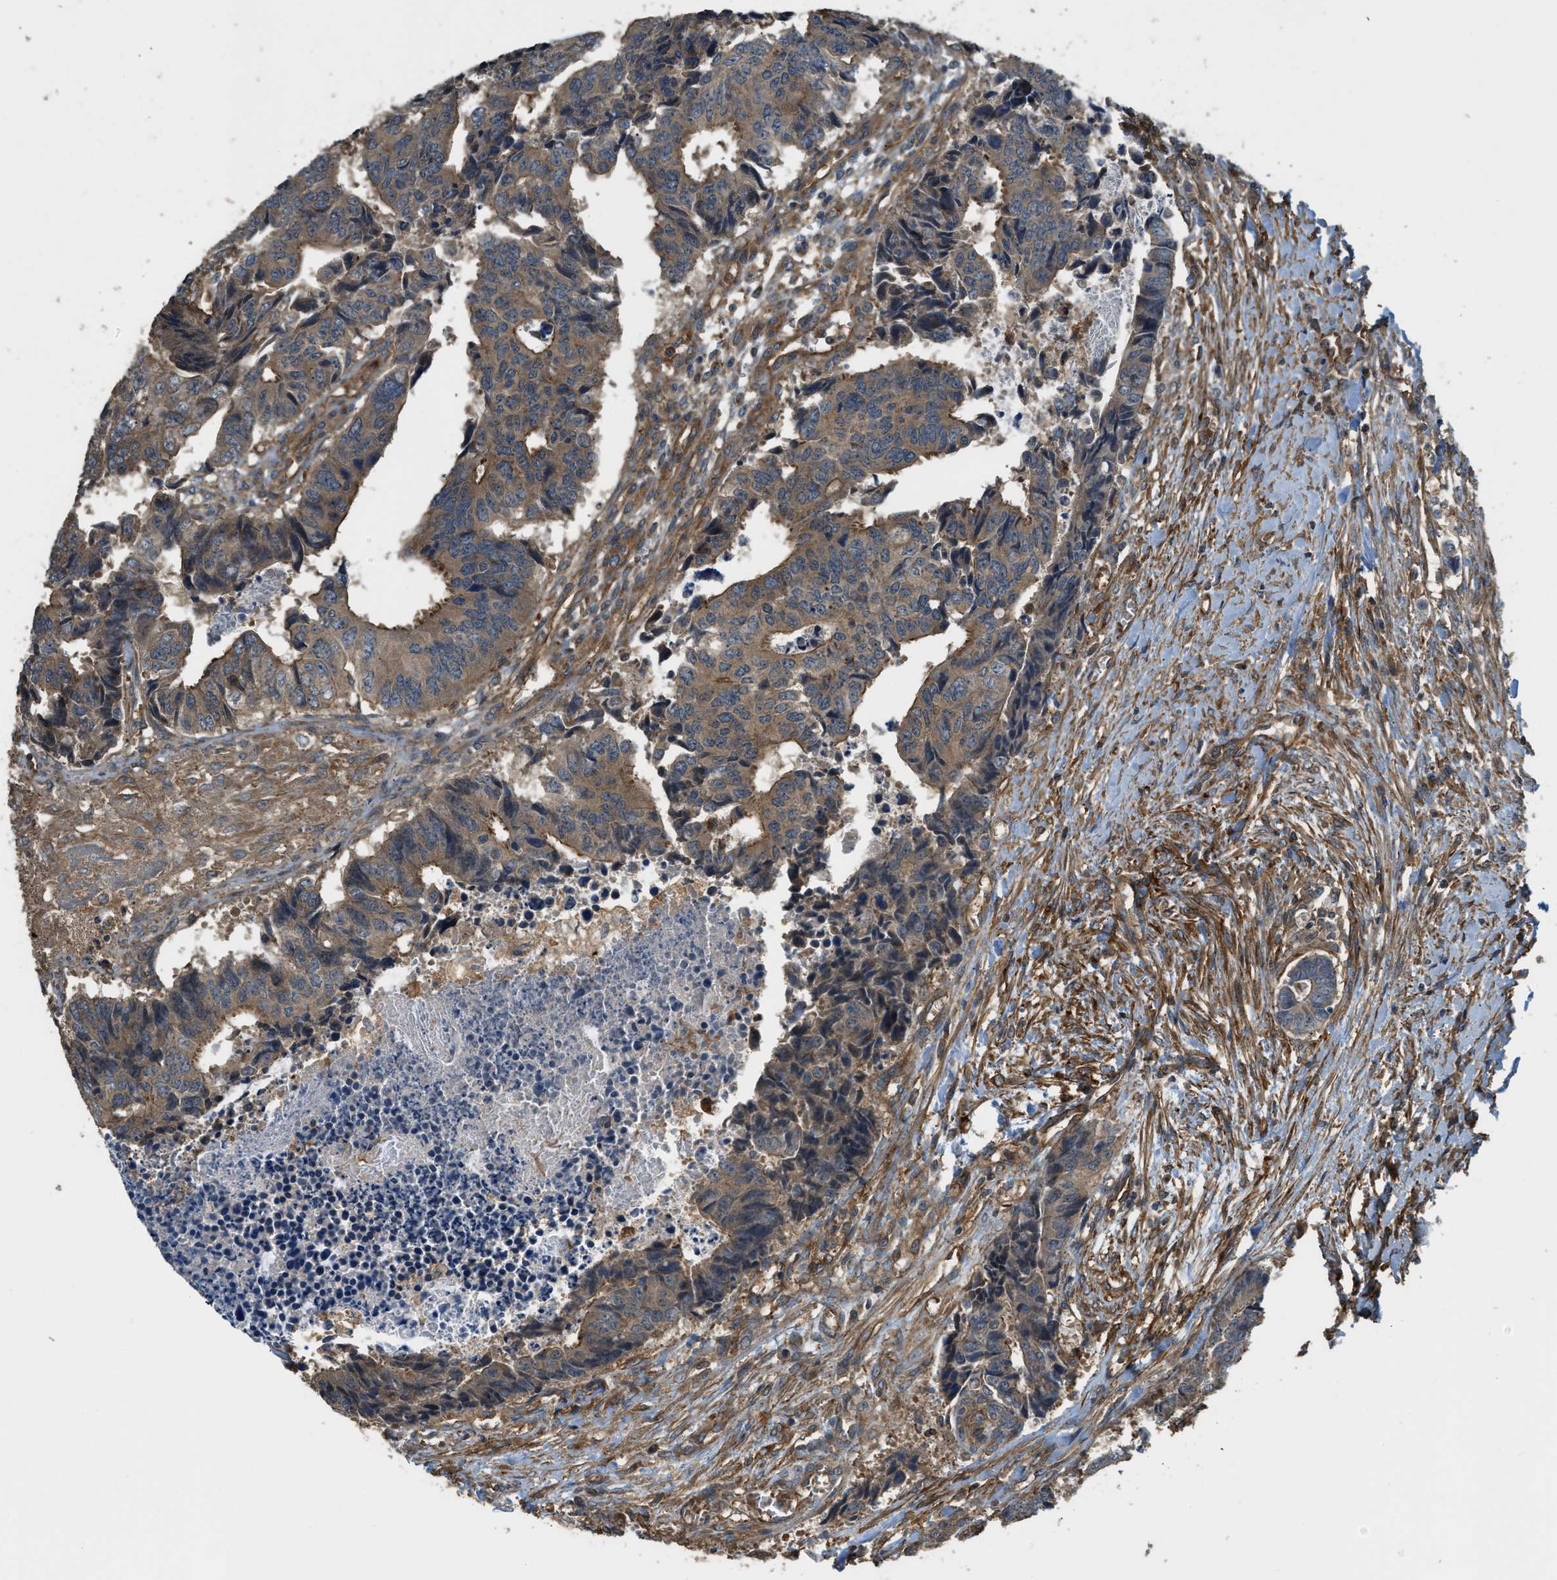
{"staining": {"intensity": "moderate", "quantity": ">75%", "location": "cytoplasmic/membranous"}, "tissue": "colorectal cancer", "cell_type": "Tumor cells", "image_type": "cancer", "snomed": [{"axis": "morphology", "description": "Adenocarcinoma, NOS"}, {"axis": "topography", "description": "Rectum"}], "caption": "Brown immunohistochemical staining in human adenocarcinoma (colorectal) displays moderate cytoplasmic/membranous expression in approximately >75% of tumor cells.", "gene": "BAG4", "patient": {"sex": "male", "age": 84}}